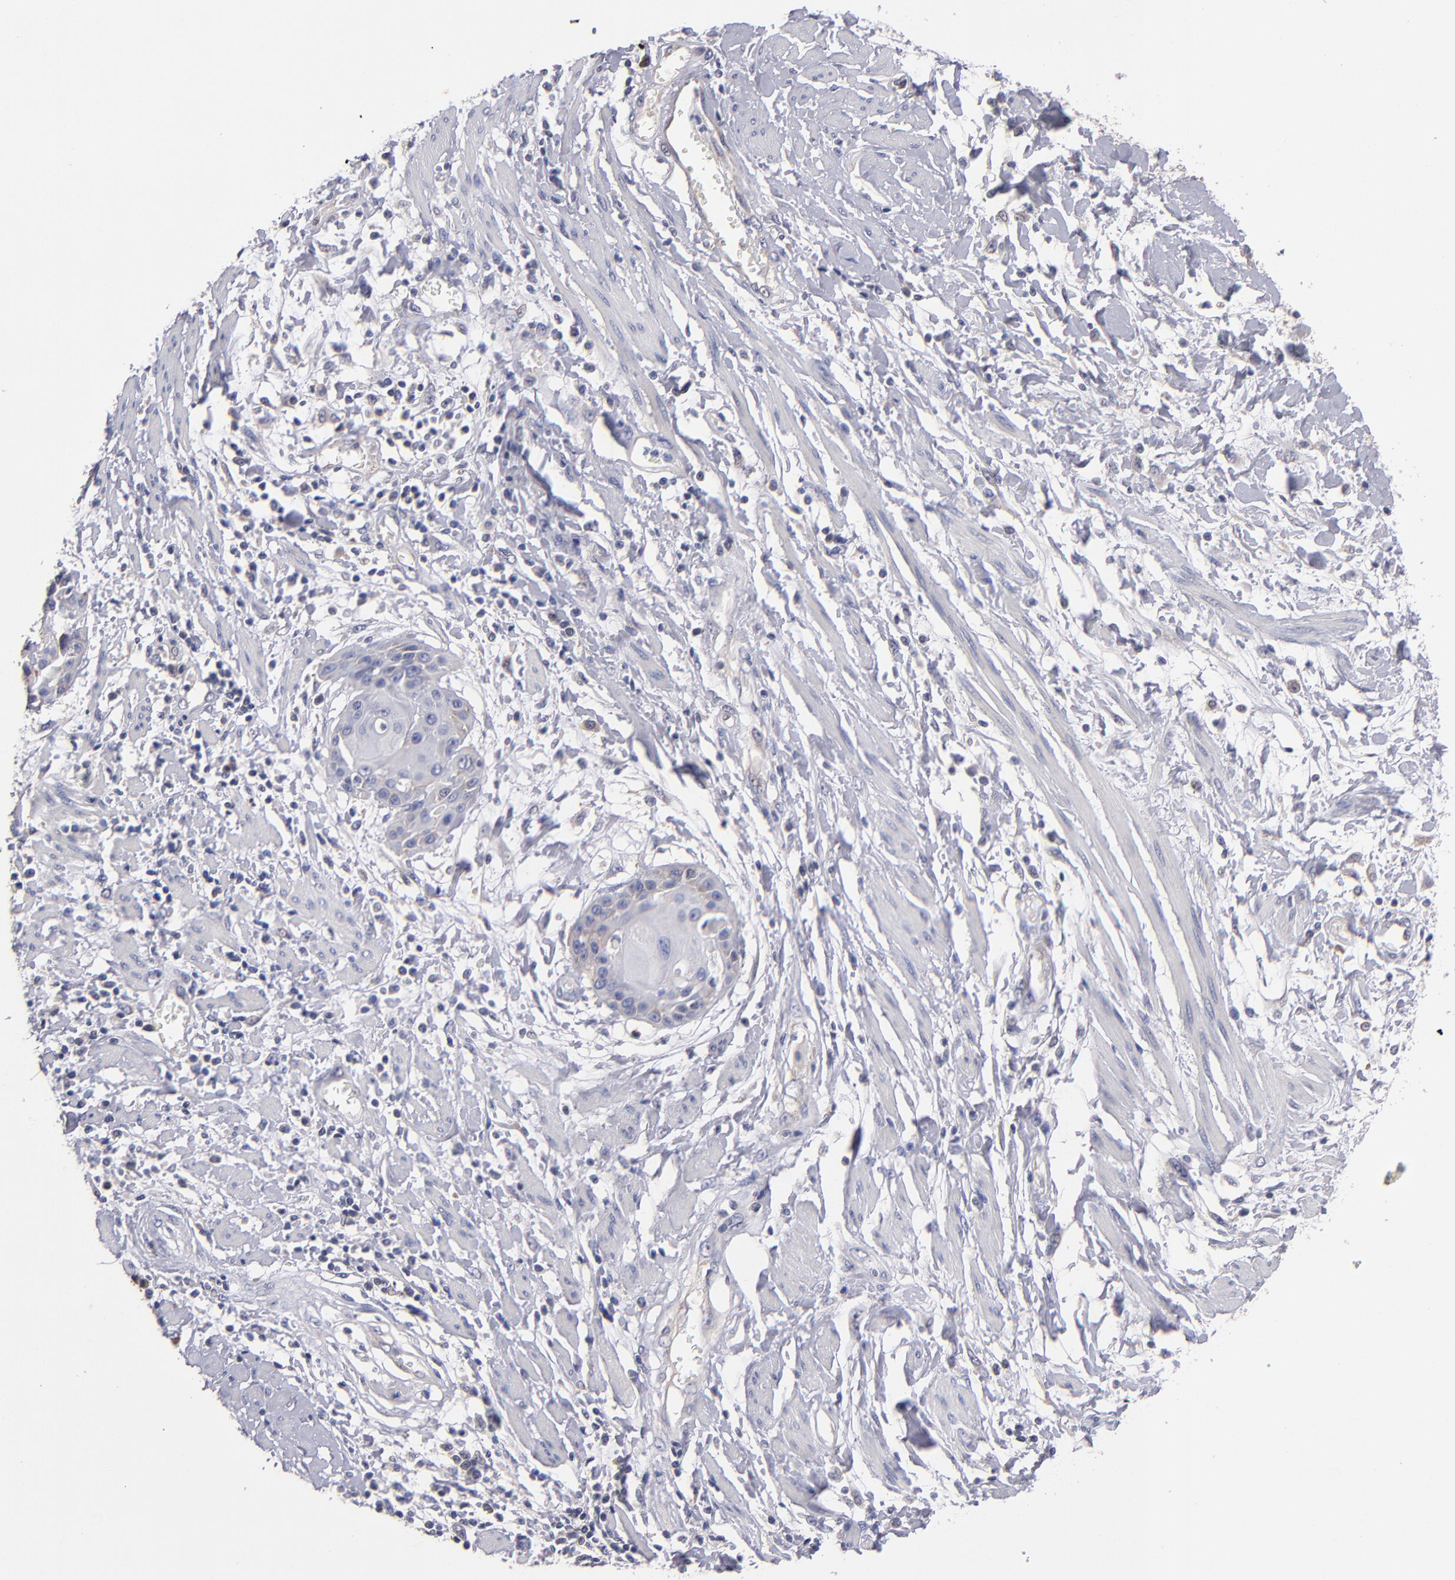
{"staining": {"intensity": "weak", "quantity": "<25%", "location": "cytoplasmic/membranous"}, "tissue": "cervical cancer", "cell_type": "Tumor cells", "image_type": "cancer", "snomed": [{"axis": "morphology", "description": "Squamous cell carcinoma, NOS"}, {"axis": "topography", "description": "Cervix"}], "caption": "Tumor cells are negative for brown protein staining in cervical cancer.", "gene": "EIF3L", "patient": {"sex": "female", "age": 57}}